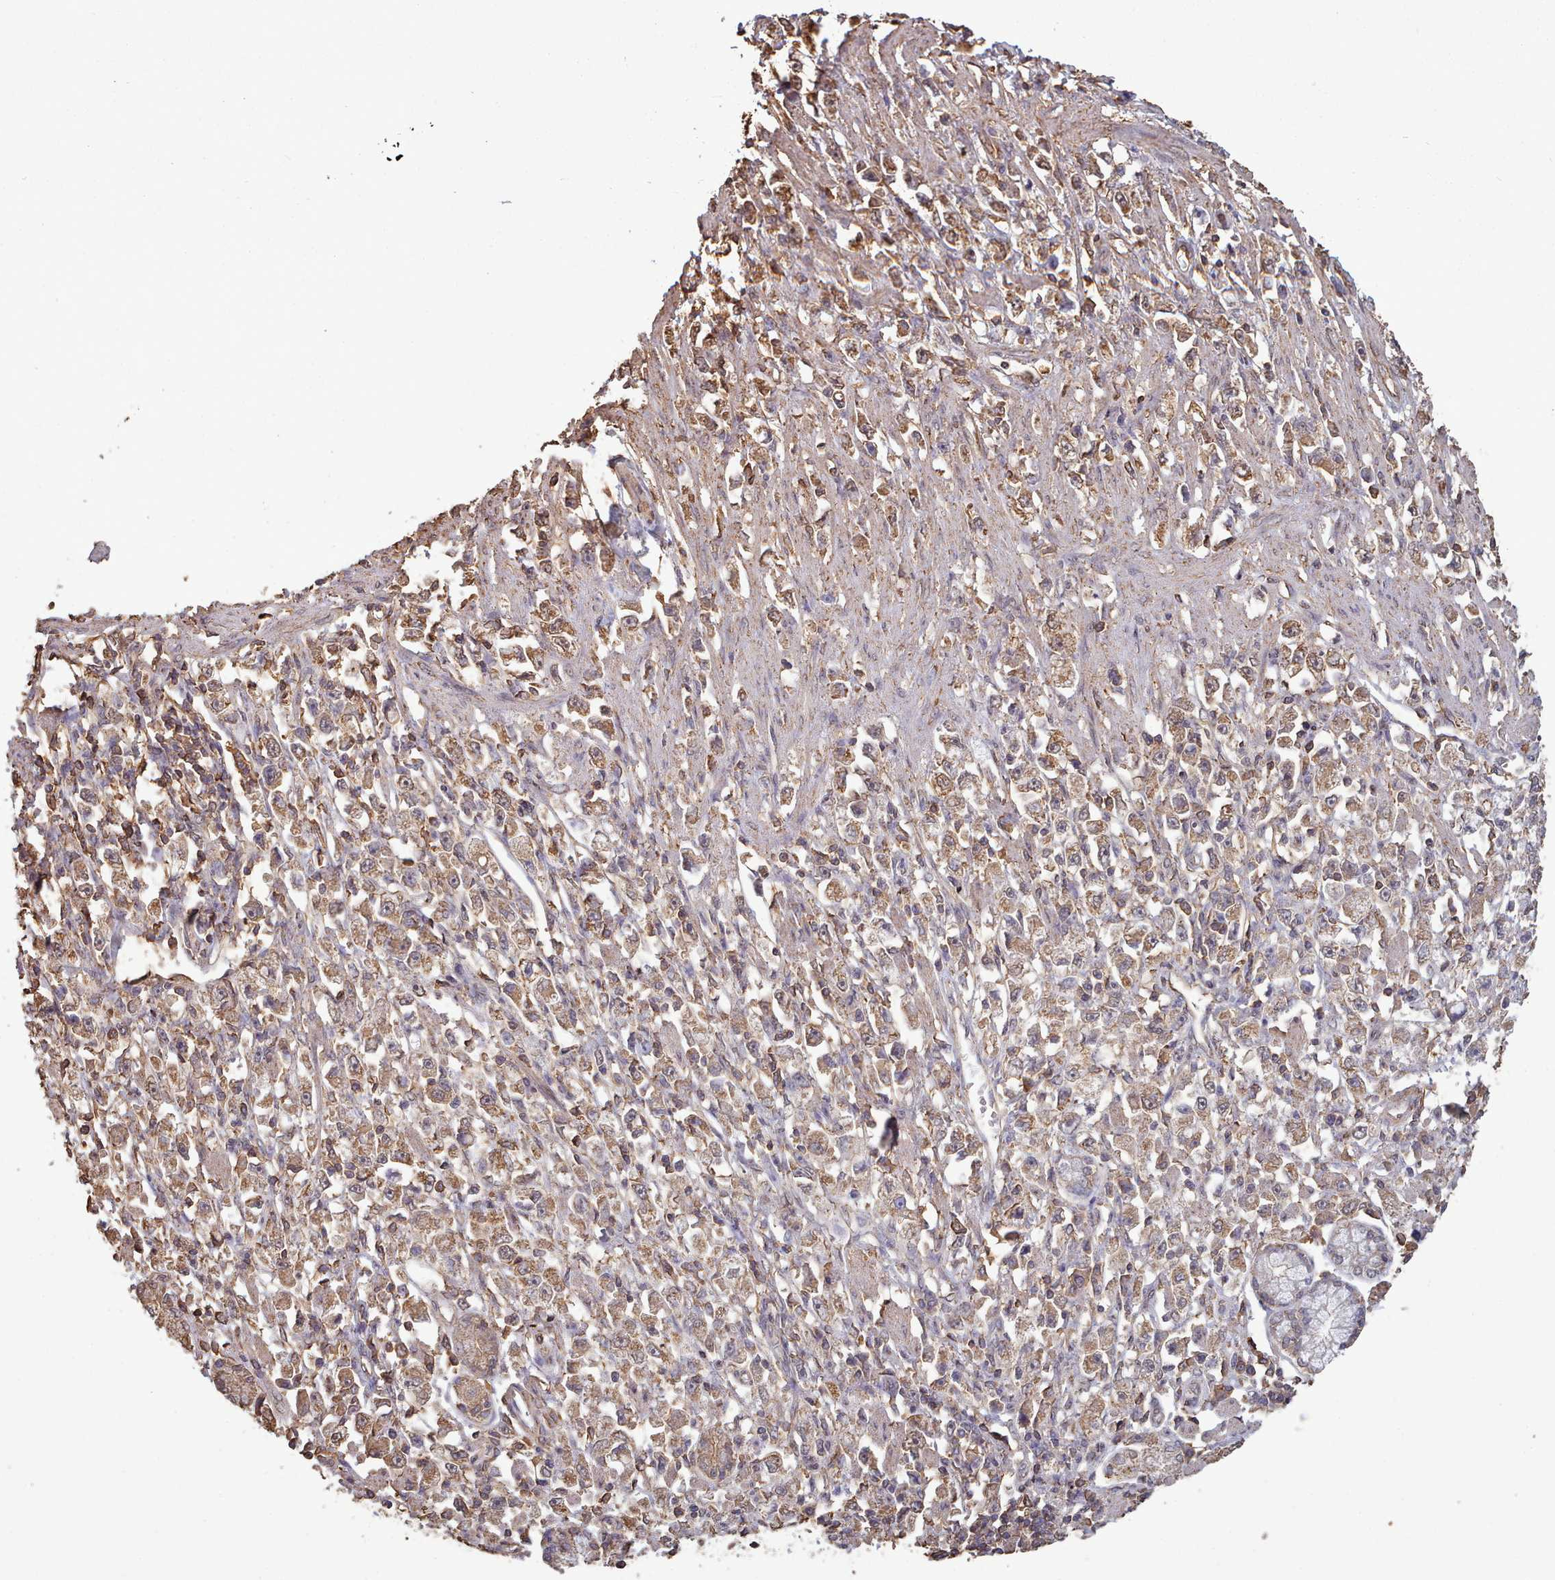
{"staining": {"intensity": "weak", "quantity": ">75%", "location": "cytoplasmic/membranous"}, "tissue": "stomach cancer", "cell_type": "Tumor cells", "image_type": "cancer", "snomed": [{"axis": "morphology", "description": "Adenocarcinoma, NOS"}, {"axis": "topography", "description": "Stomach"}], "caption": "Adenocarcinoma (stomach) stained for a protein demonstrates weak cytoplasmic/membranous positivity in tumor cells.", "gene": "METRN", "patient": {"sex": "female", "age": 59}}